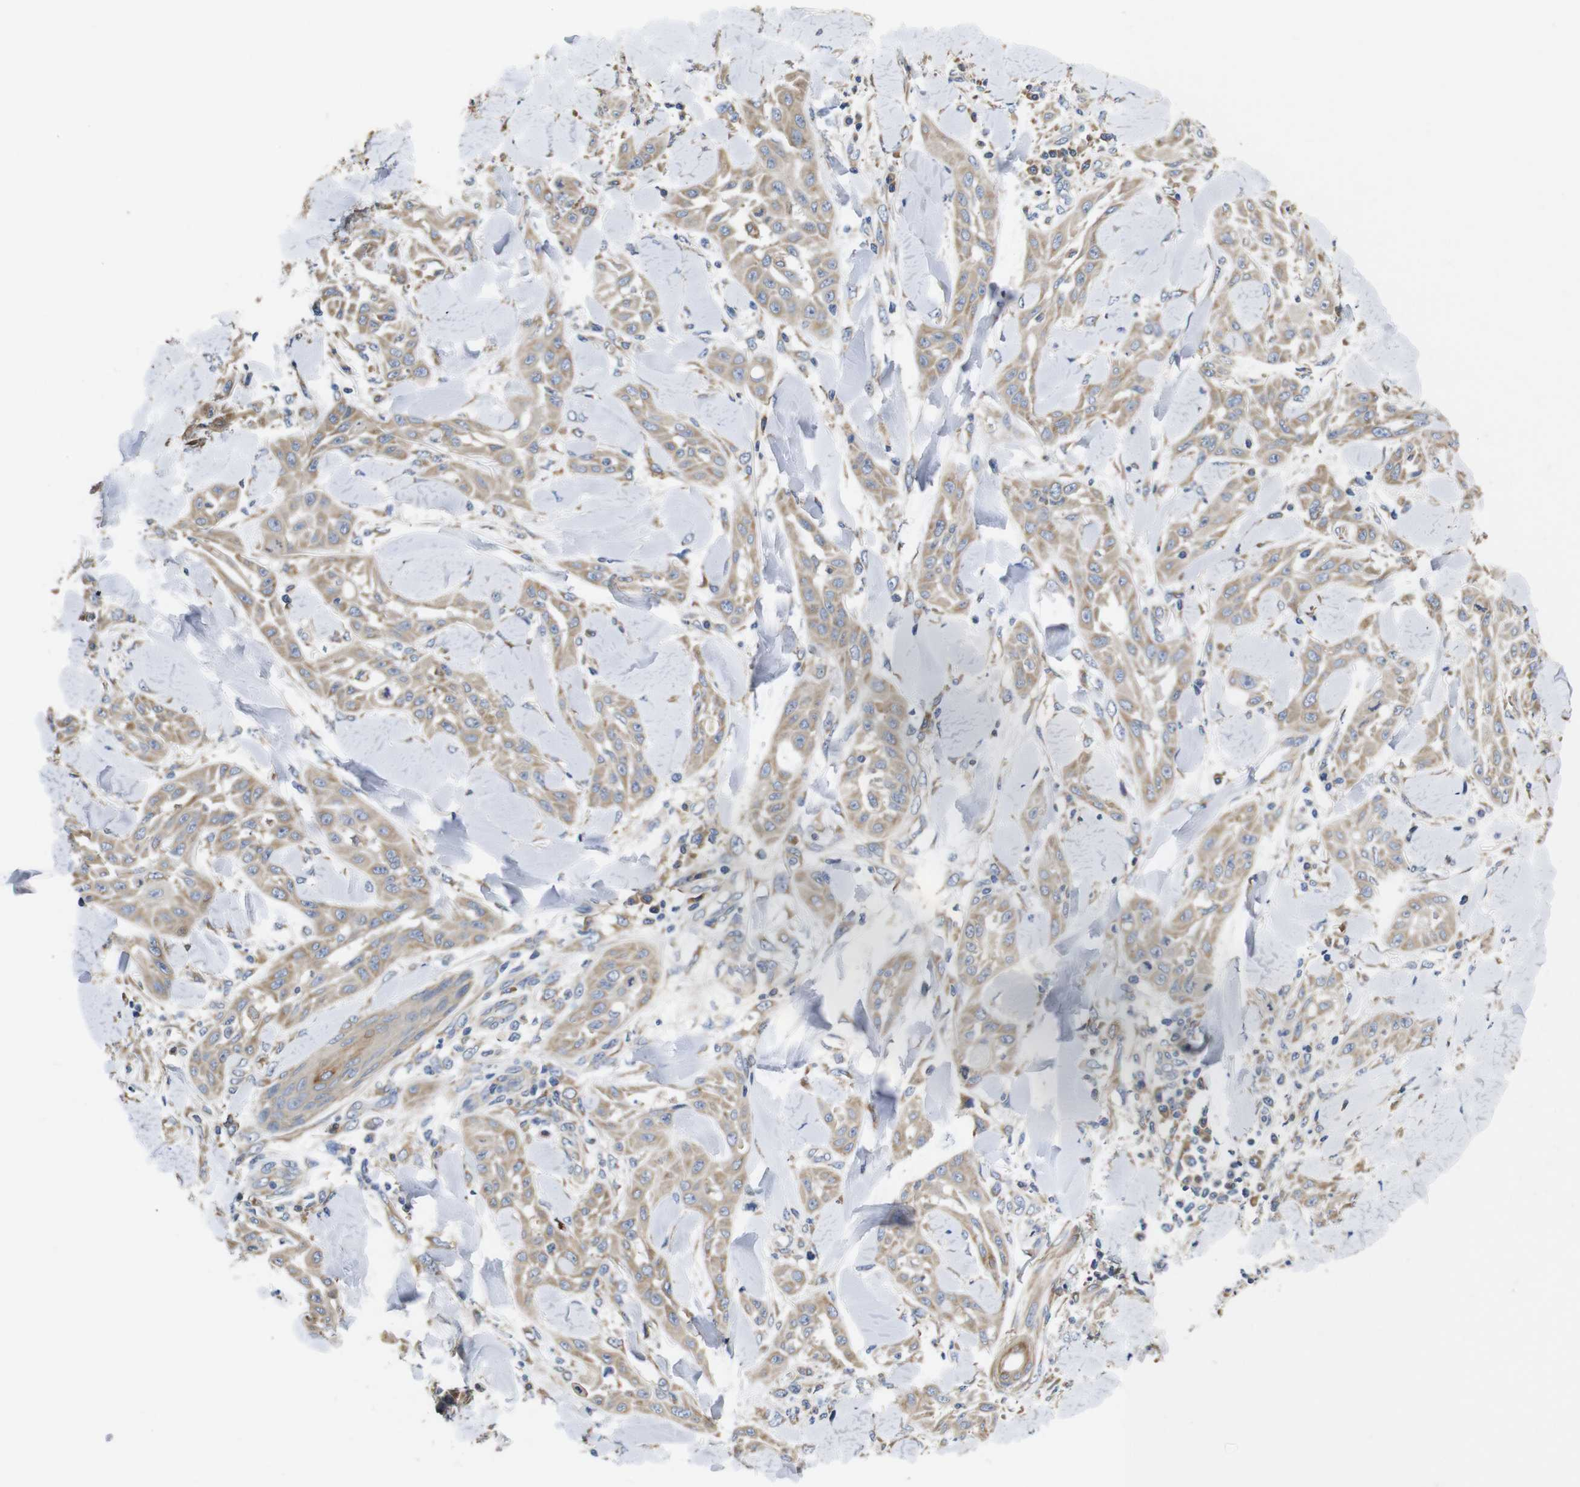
{"staining": {"intensity": "weak", "quantity": ">75%", "location": "cytoplasmic/membranous"}, "tissue": "skin cancer", "cell_type": "Tumor cells", "image_type": "cancer", "snomed": [{"axis": "morphology", "description": "Squamous cell carcinoma, NOS"}, {"axis": "topography", "description": "Skin"}], "caption": "Skin cancer tissue displays weak cytoplasmic/membranous staining in about >75% of tumor cells, visualized by immunohistochemistry.", "gene": "MARCHF7", "patient": {"sex": "male", "age": 24}}